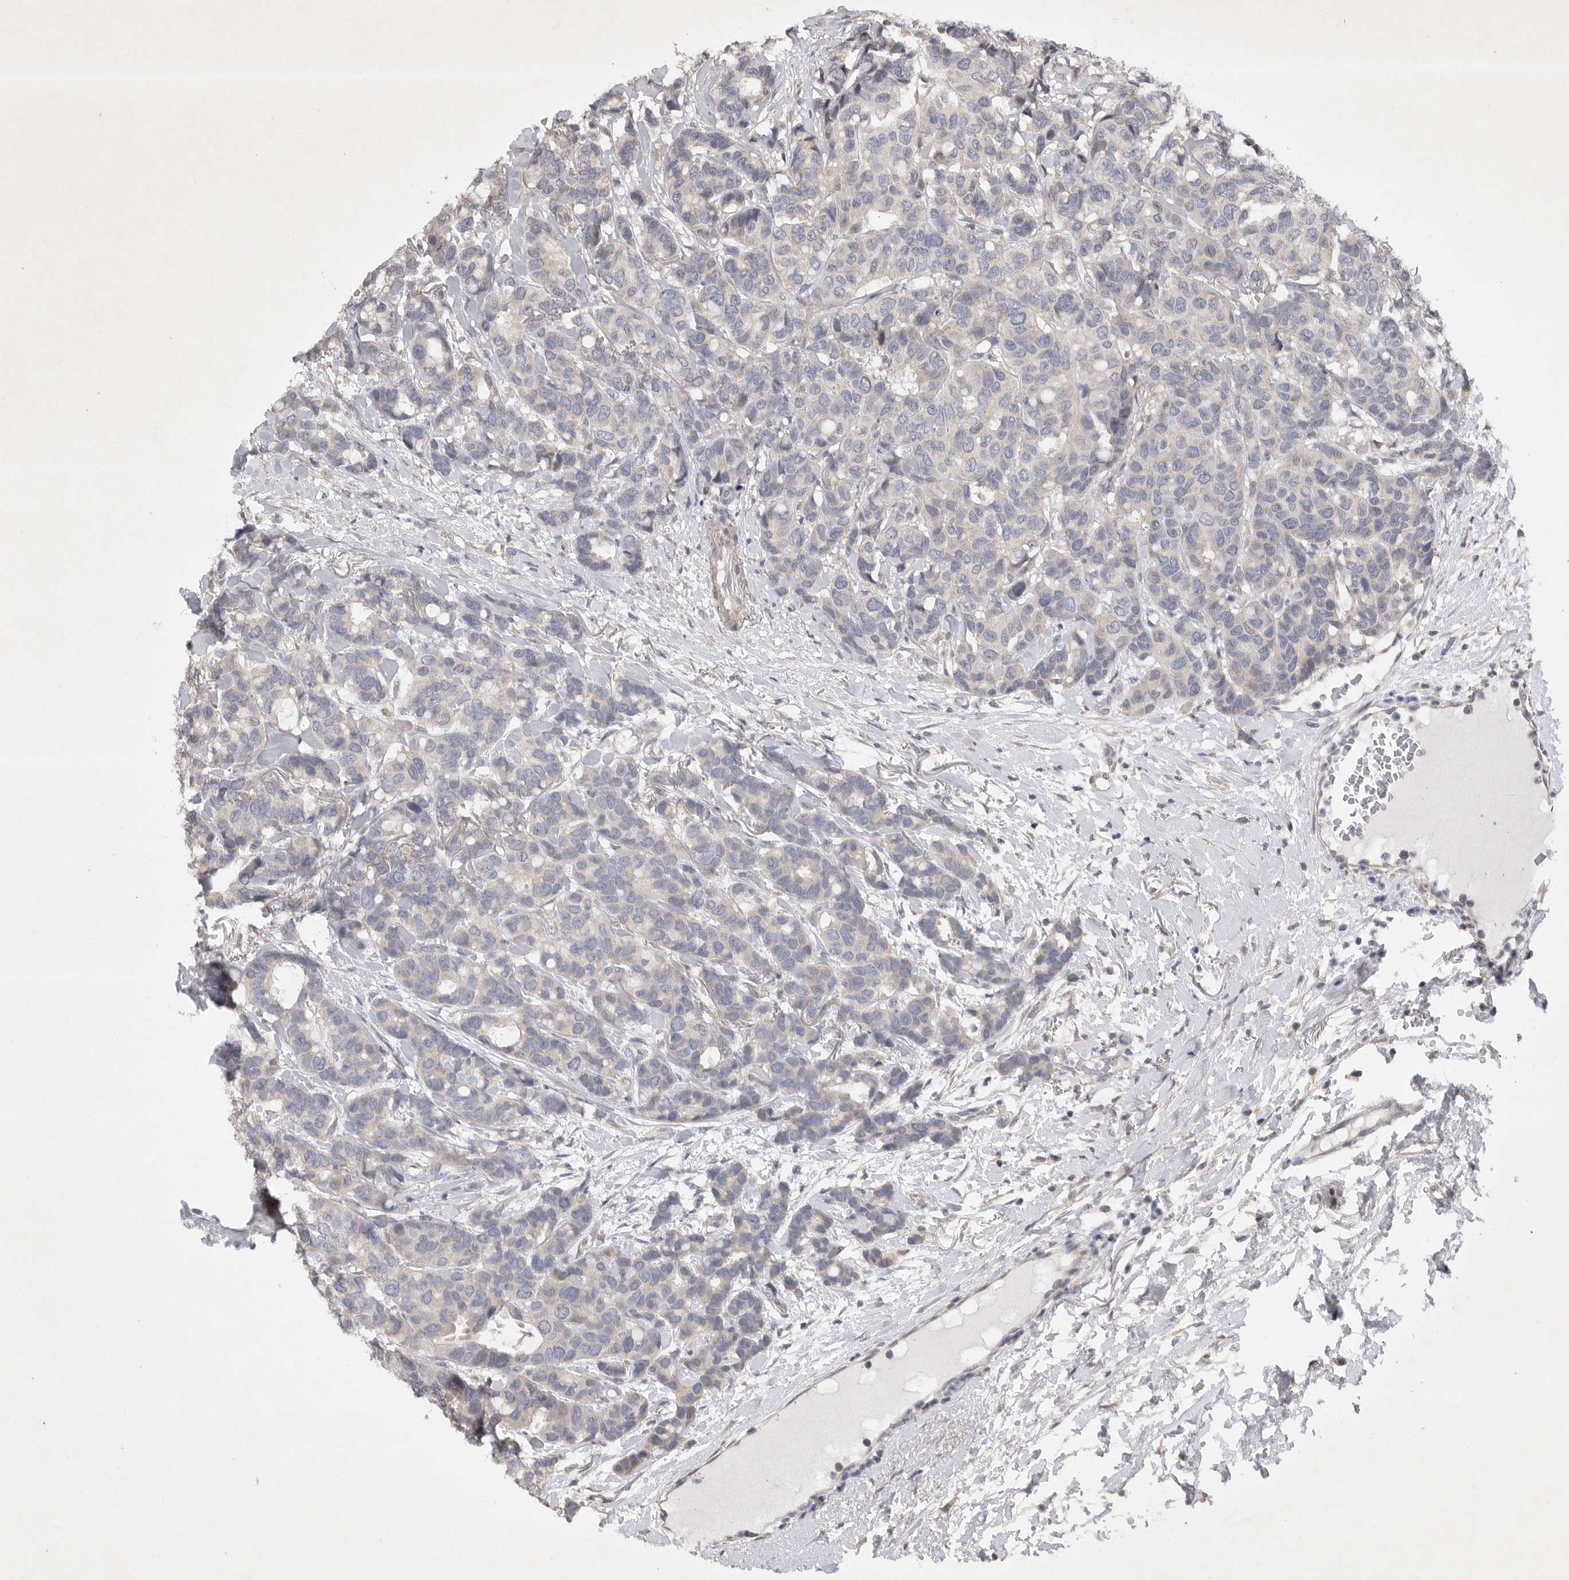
{"staining": {"intensity": "negative", "quantity": "none", "location": "none"}, "tissue": "breast cancer", "cell_type": "Tumor cells", "image_type": "cancer", "snomed": [{"axis": "morphology", "description": "Duct carcinoma"}, {"axis": "topography", "description": "Breast"}], "caption": "High power microscopy image of an immunohistochemistry (IHC) histopathology image of breast cancer (intraductal carcinoma), revealing no significant positivity in tumor cells.", "gene": "EDEM3", "patient": {"sex": "female", "age": 87}}